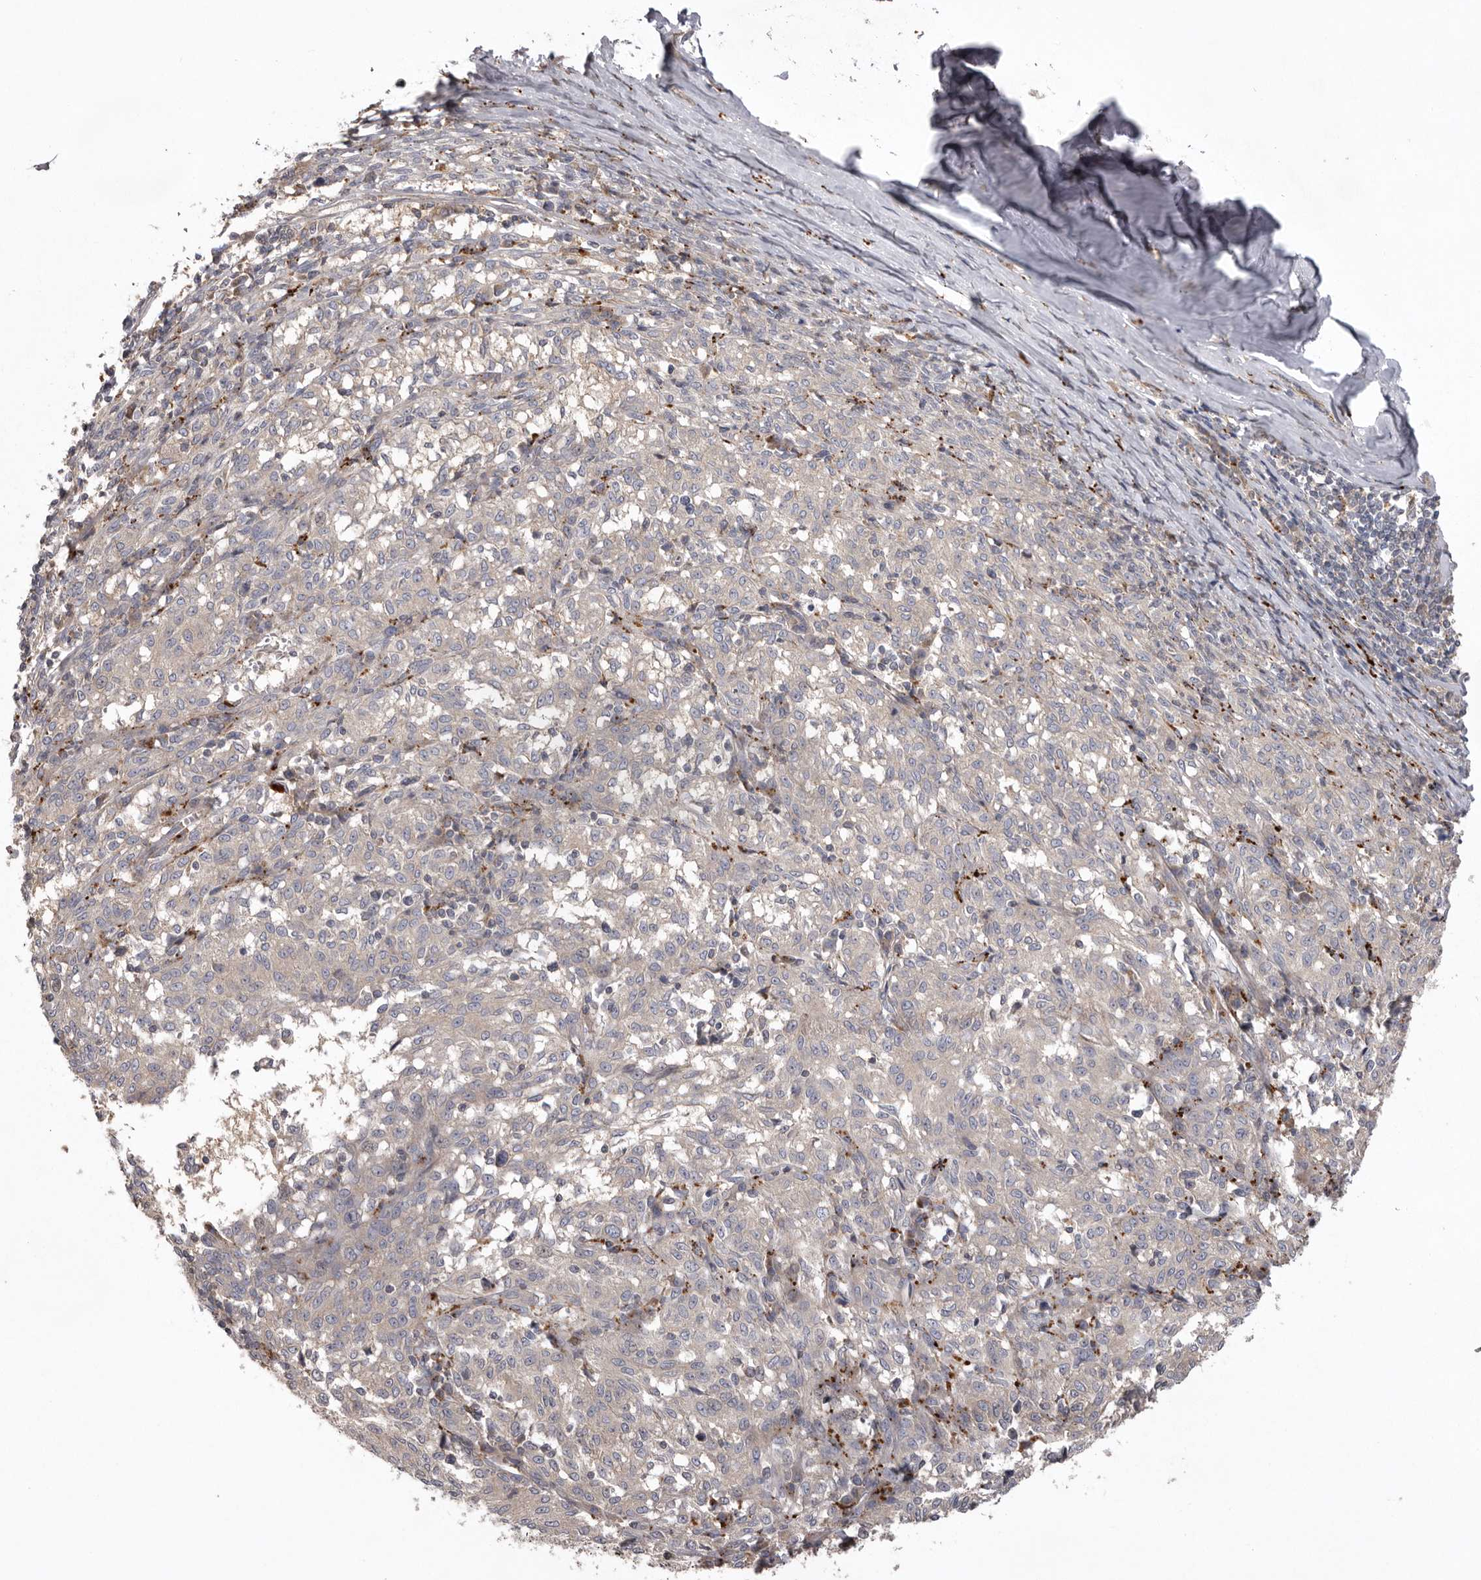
{"staining": {"intensity": "negative", "quantity": "none", "location": "none"}, "tissue": "melanoma", "cell_type": "Tumor cells", "image_type": "cancer", "snomed": [{"axis": "morphology", "description": "Malignant melanoma, NOS"}, {"axis": "topography", "description": "Skin"}], "caption": "IHC of human melanoma shows no expression in tumor cells.", "gene": "WDR47", "patient": {"sex": "female", "age": 72}}